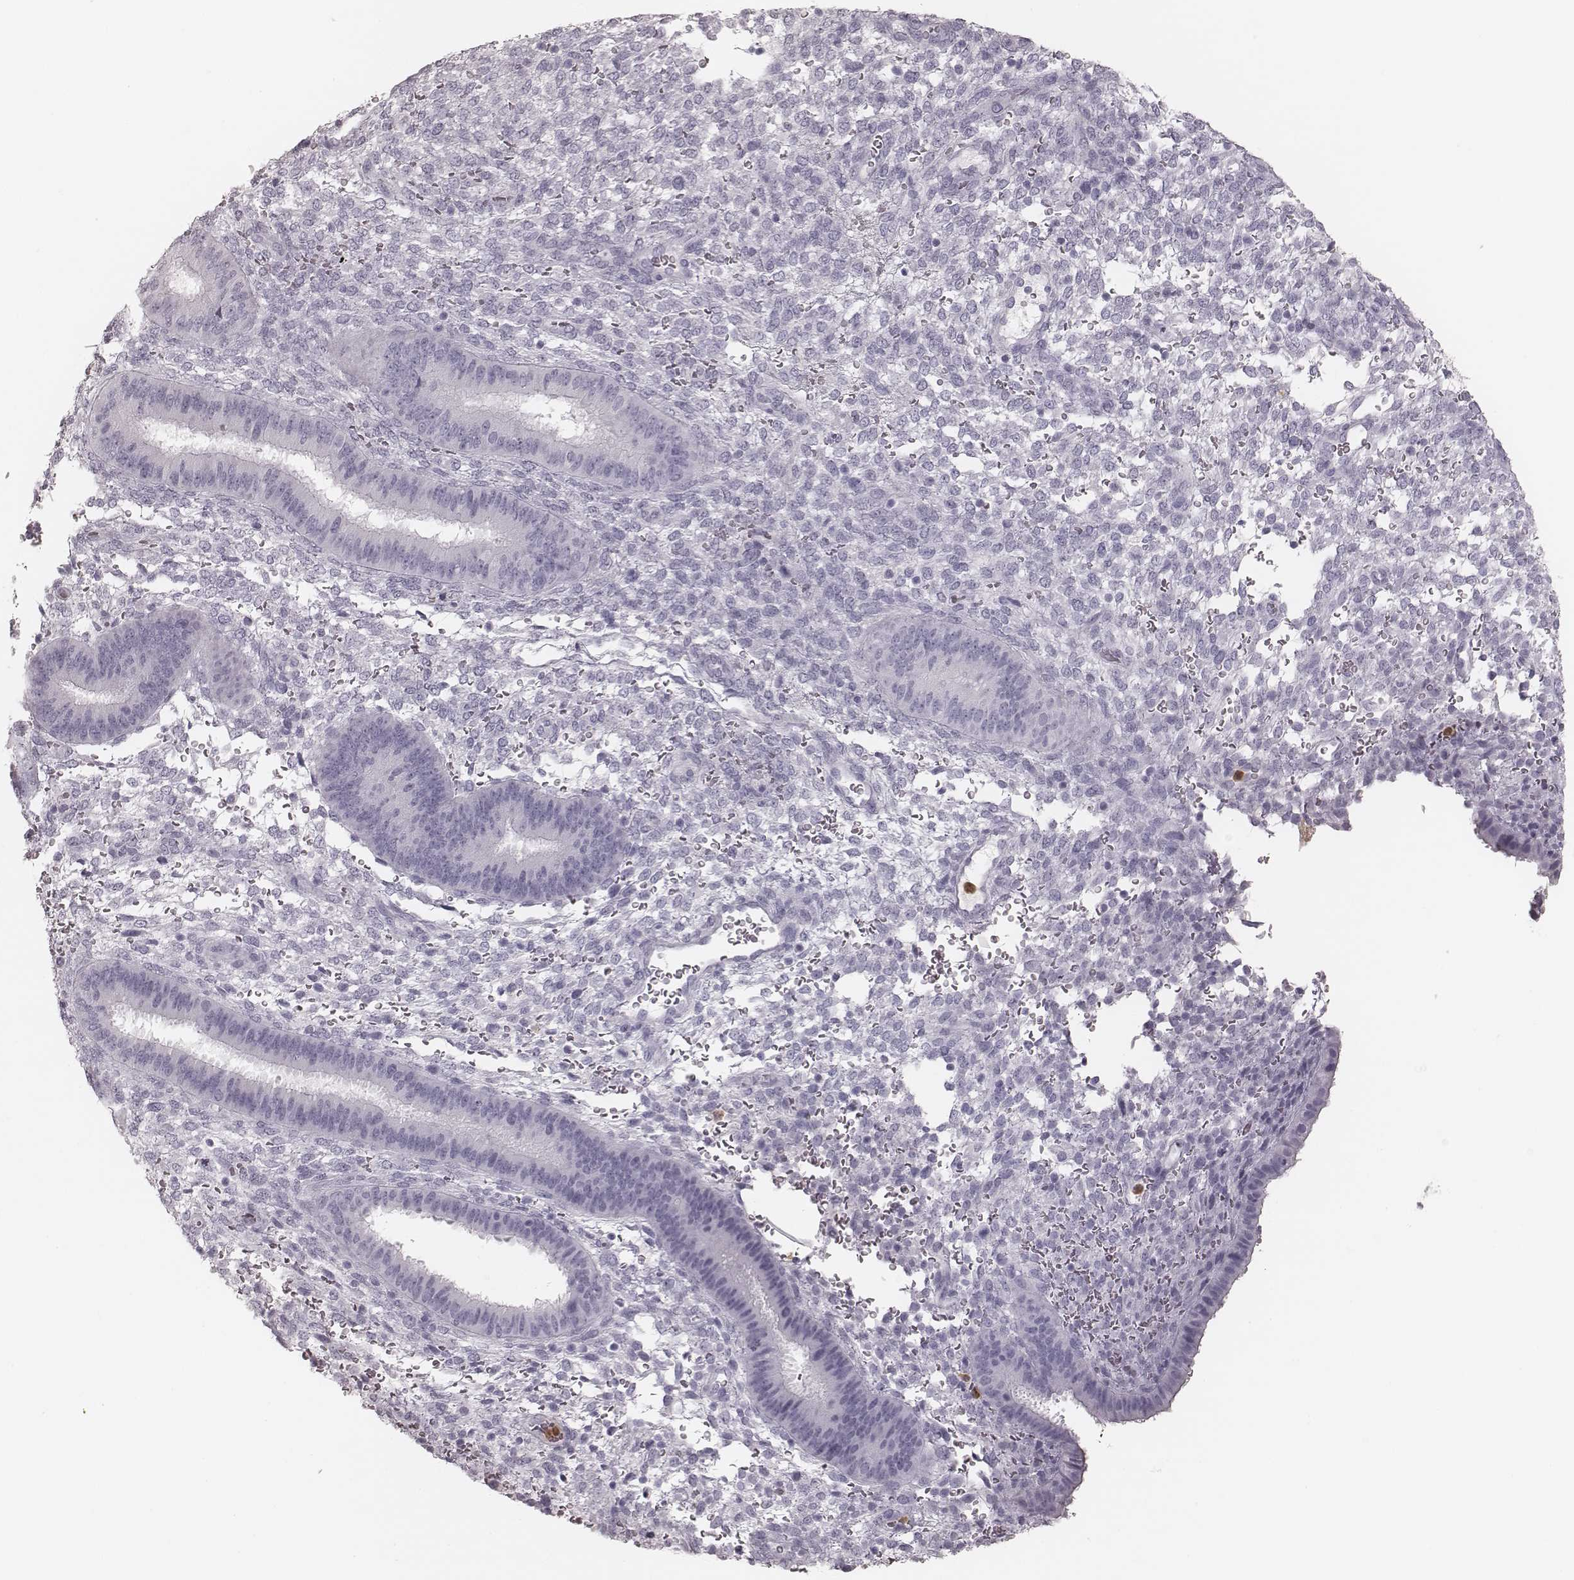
{"staining": {"intensity": "negative", "quantity": "none", "location": "none"}, "tissue": "endometrium", "cell_type": "Cells in endometrial stroma", "image_type": "normal", "snomed": [{"axis": "morphology", "description": "Normal tissue, NOS"}, {"axis": "topography", "description": "Endometrium"}], "caption": "This is an IHC micrograph of normal endometrium. There is no positivity in cells in endometrial stroma.", "gene": "ELANE", "patient": {"sex": "female", "age": 39}}